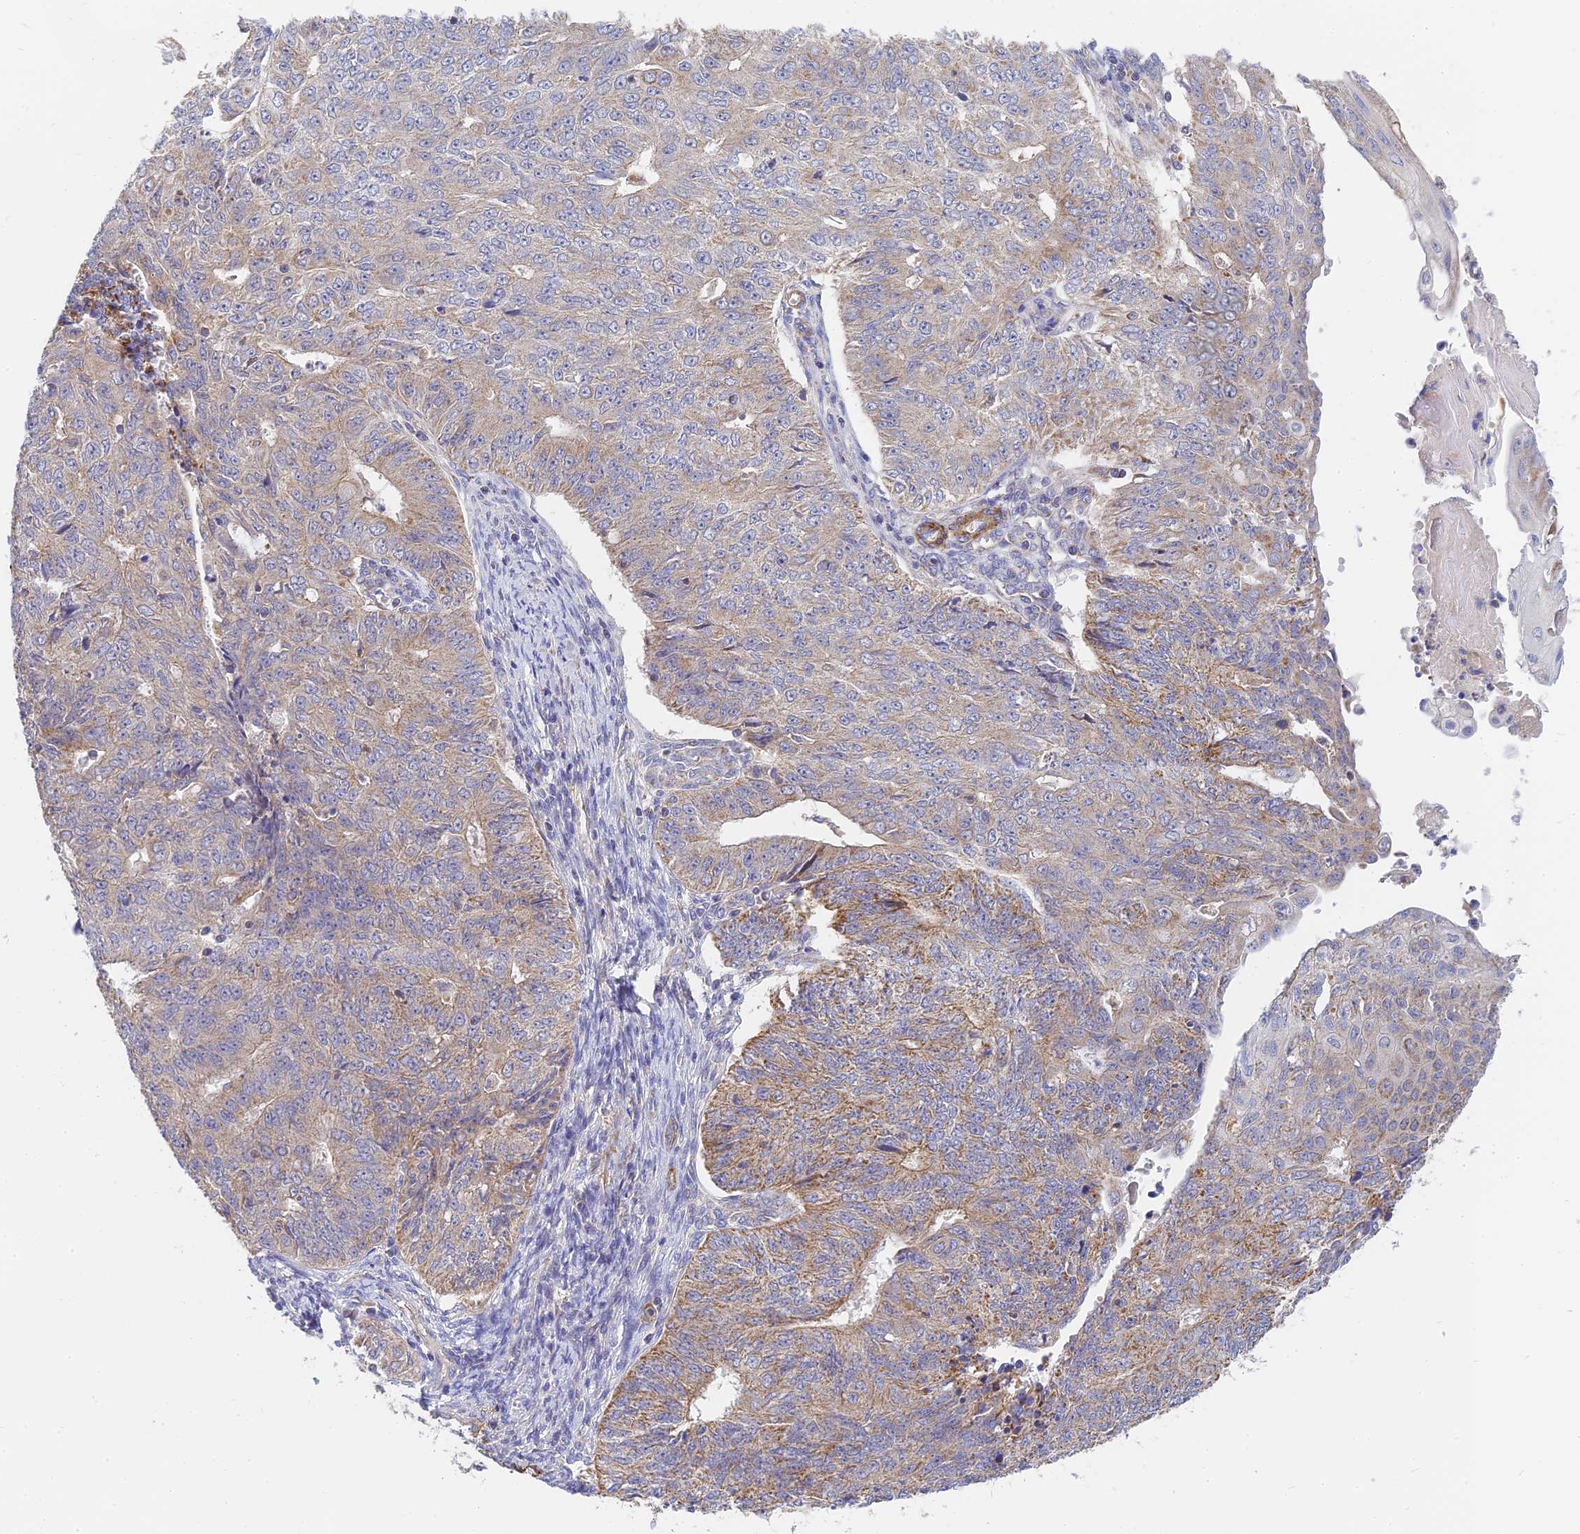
{"staining": {"intensity": "moderate", "quantity": "25%-75%", "location": "cytoplasmic/membranous"}, "tissue": "endometrial cancer", "cell_type": "Tumor cells", "image_type": "cancer", "snomed": [{"axis": "morphology", "description": "Adenocarcinoma, NOS"}, {"axis": "topography", "description": "Endometrium"}], "caption": "Adenocarcinoma (endometrial) tissue exhibits moderate cytoplasmic/membranous staining in approximately 25%-75% of tumor cells", "gene": "MRPL15", "patient": {"sex": "female", "age": 32}}